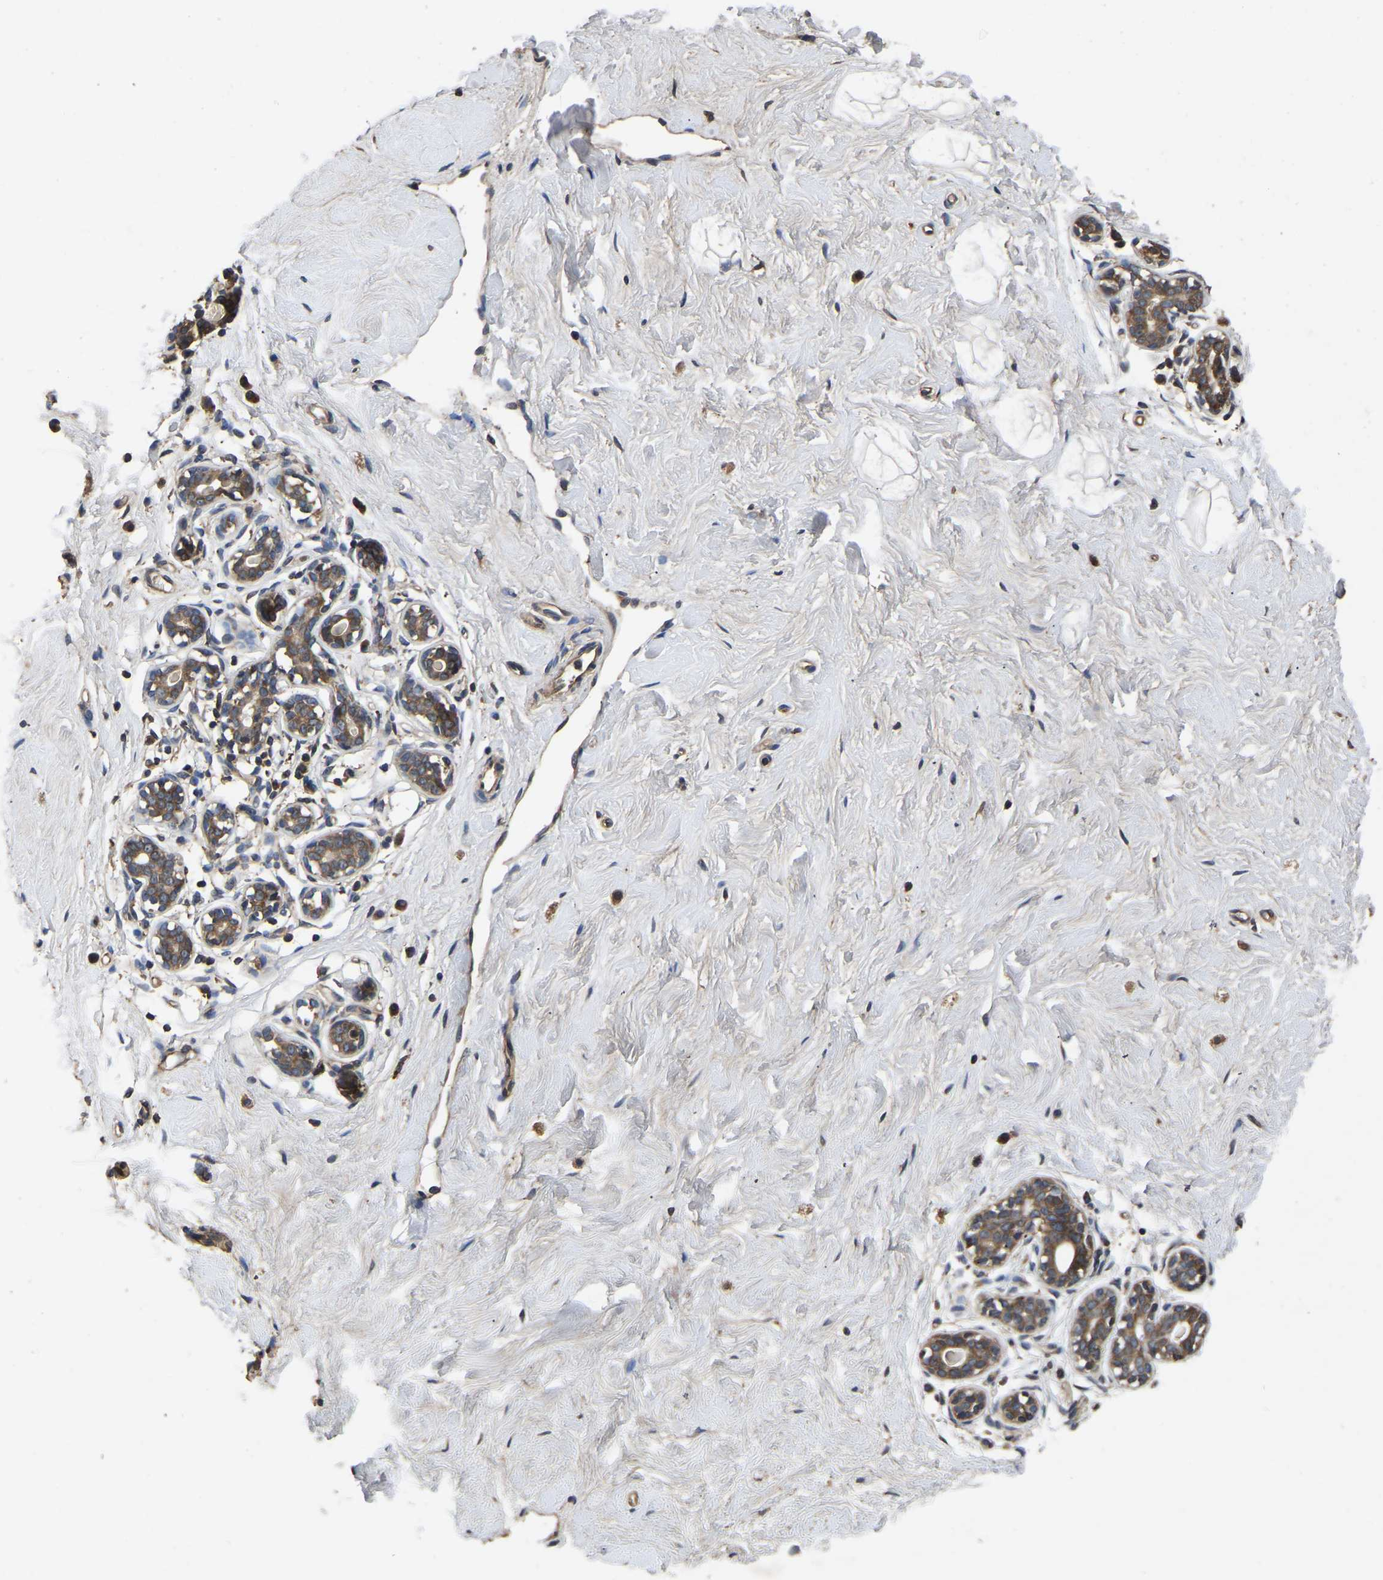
{"staining": {"intensity": "negative", "quantity": "none", "location": "none"}, "tissue": "breast", "cell_type": "Adipocytes", "image_type": "normal", "snomed": [{"axis": "morphology", "description": "Normal tissue, NOS"}, {"axis": "topography", "description": "Breast"}], "caption": "Immunohistochemistry photomicrograph of unremarkable human breast stained for a protein (brown), which demonstrates no positivity in adipocytes.", "gene": "CRYZL1", "patient": {"sex": "female", "age": 23}}